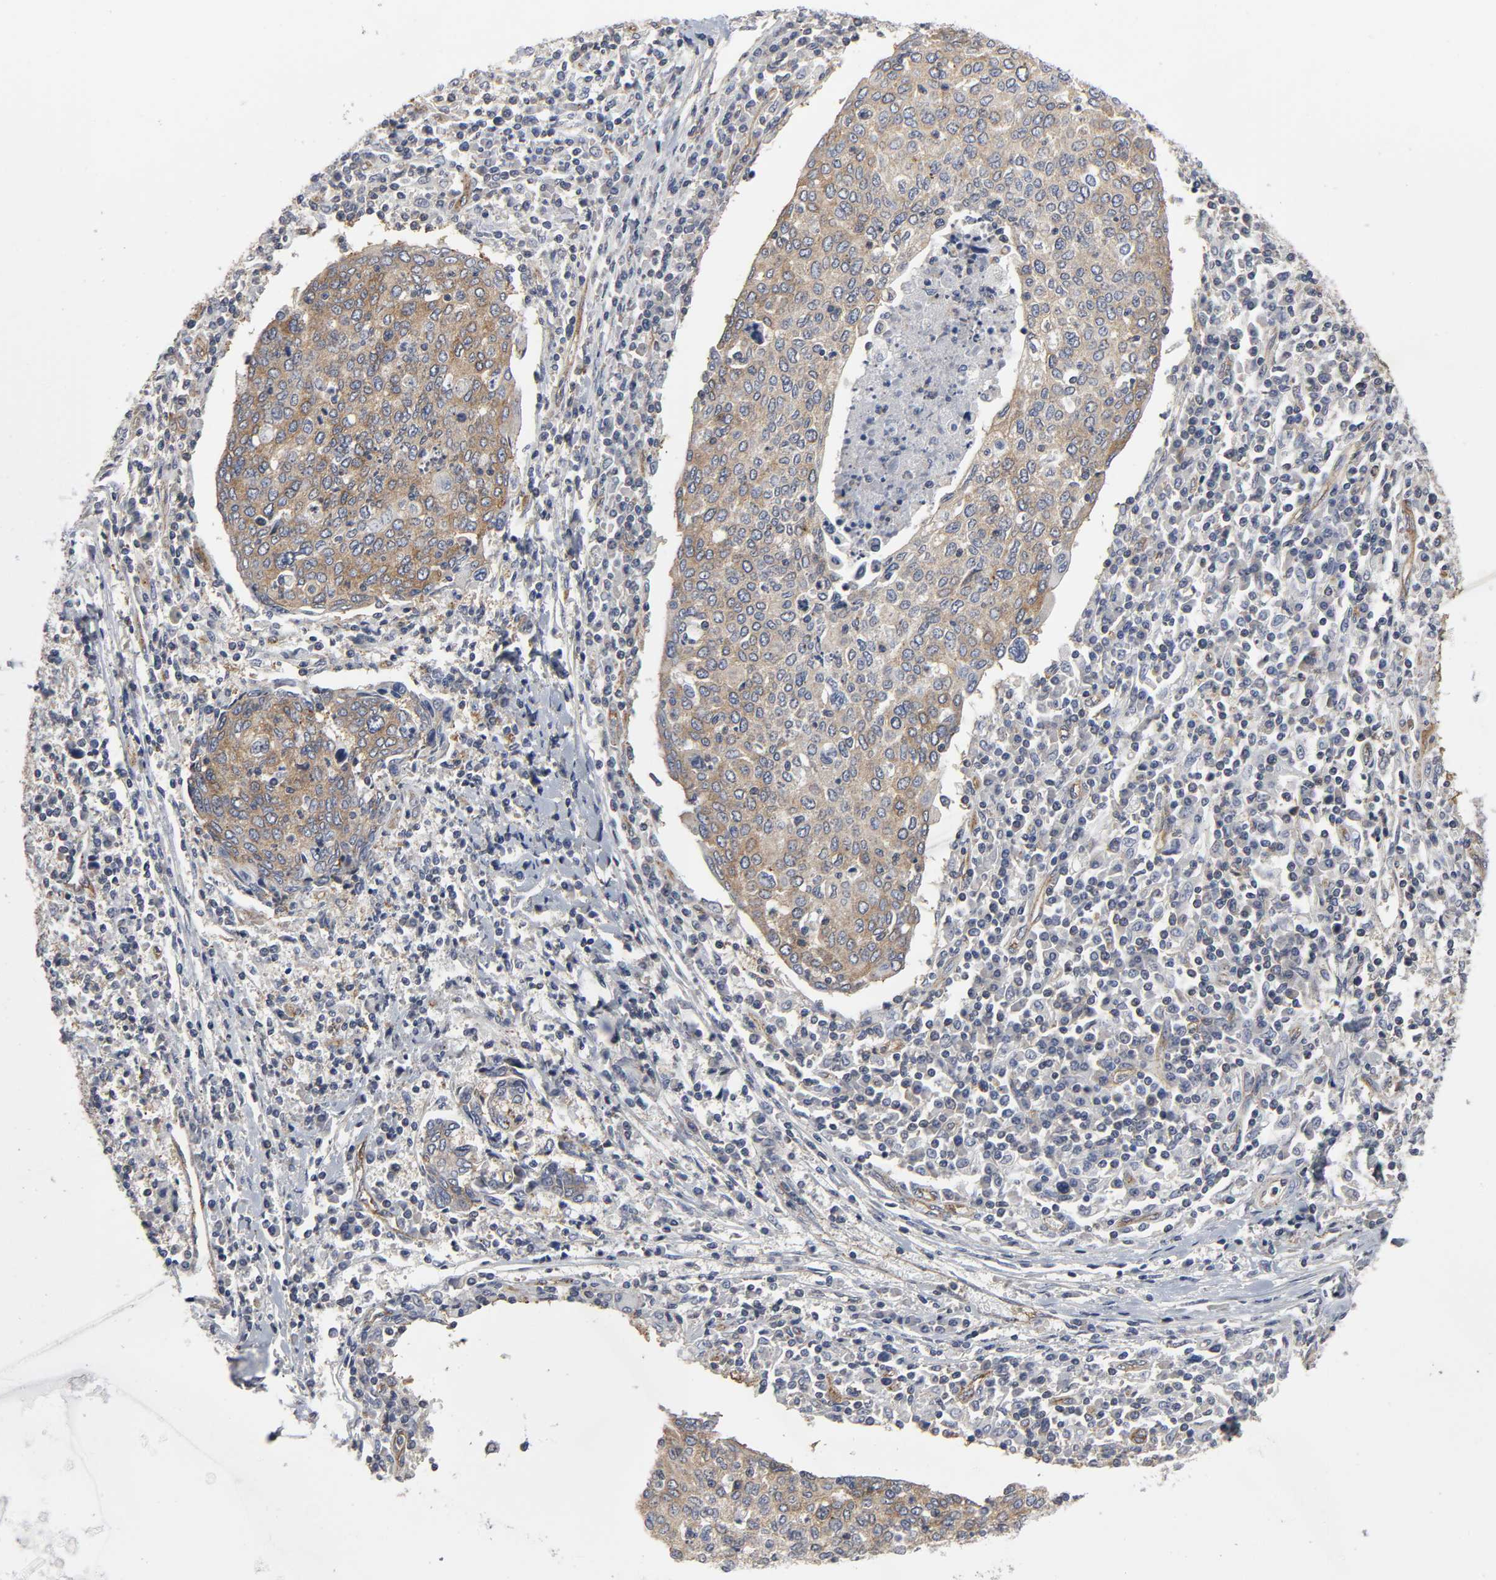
{"staining": {"intensity": "moderate", "quantity": ">75%", "location": "cytoplasmic/membranous"}, "tissue": "cervical cancer", "cell_type": "Tumor cells", "image_type": "cancer", "snomed": [{"axis": "morphology", "description": "Squamous cell carcinoma, NOS"}, {"axis": "topography", "description": "Cervix"}], "caption": "Squamous cell carcinoma (cervical) tissue demonstrates moderate cytoplasmic/membranous expression in approximately >75% of tumor cells, visualized by immunohistochemistry.", "gene": "SH3GLB1", "patient": {"sex": "female", "age": 40}}